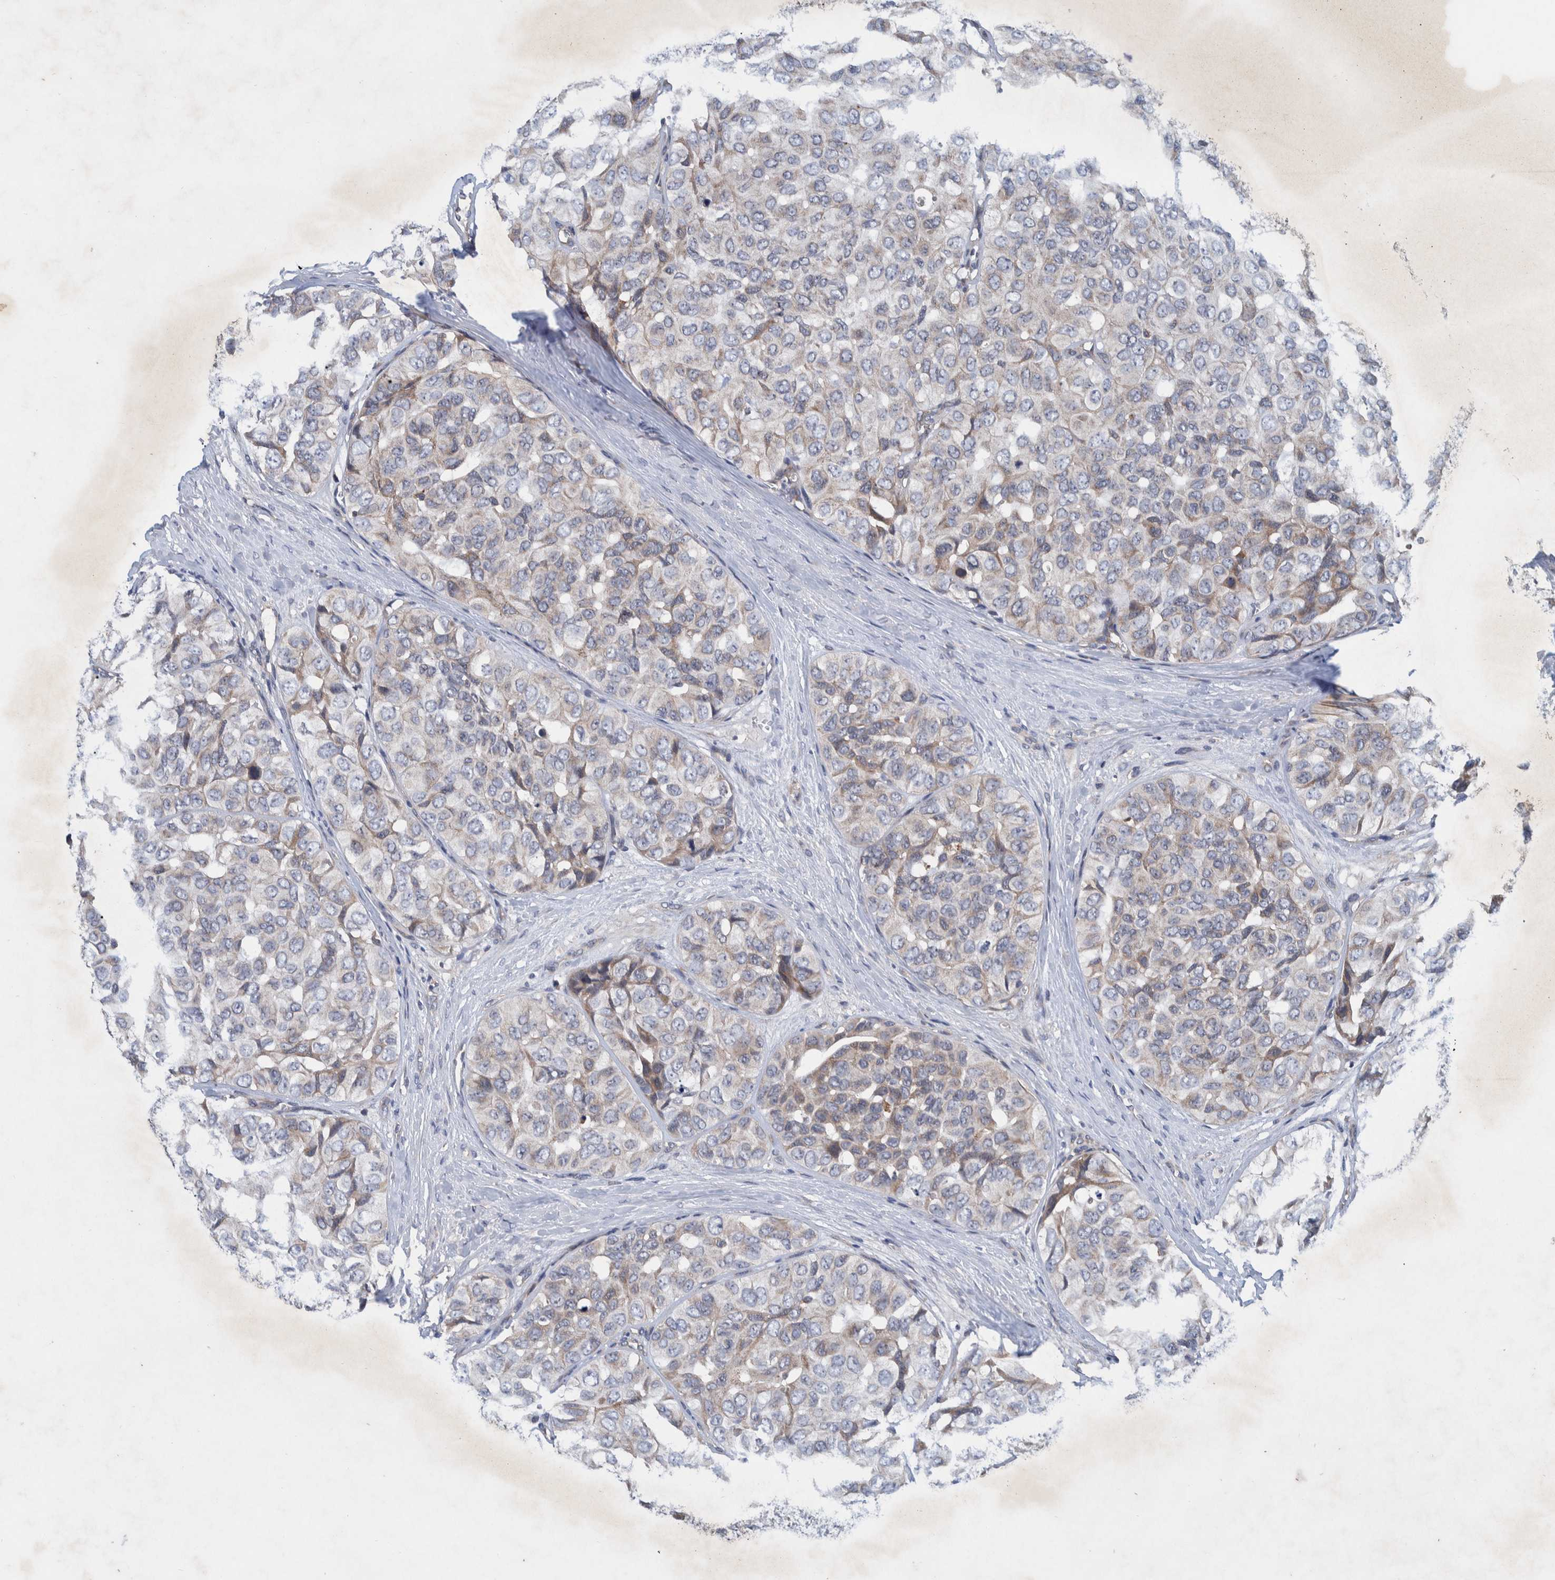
{"staining": {"intensity": "weak", "quantity": "<25%", "location": "cytoplasmic/membranous"}, "tissue": "head and neck cancer", "cell_type": "Tumor cells", "image_type": "cancer", "snomed": [{"axis": "morphology", "description": "Adenocarcinoma, NOS"}, {"axis": "topography", "description": "Salivary gland, NOS"}, {"axis": "topography", "description": "Head-Neck"}], "caption": "Human adenocarcinoma (head and neck) stained for a protein using immunohistochemistry (IHC) exhibits no expression in tumor cells.", "gene": "ITIH3", "patient": {"sex": "female", "age": 76}}